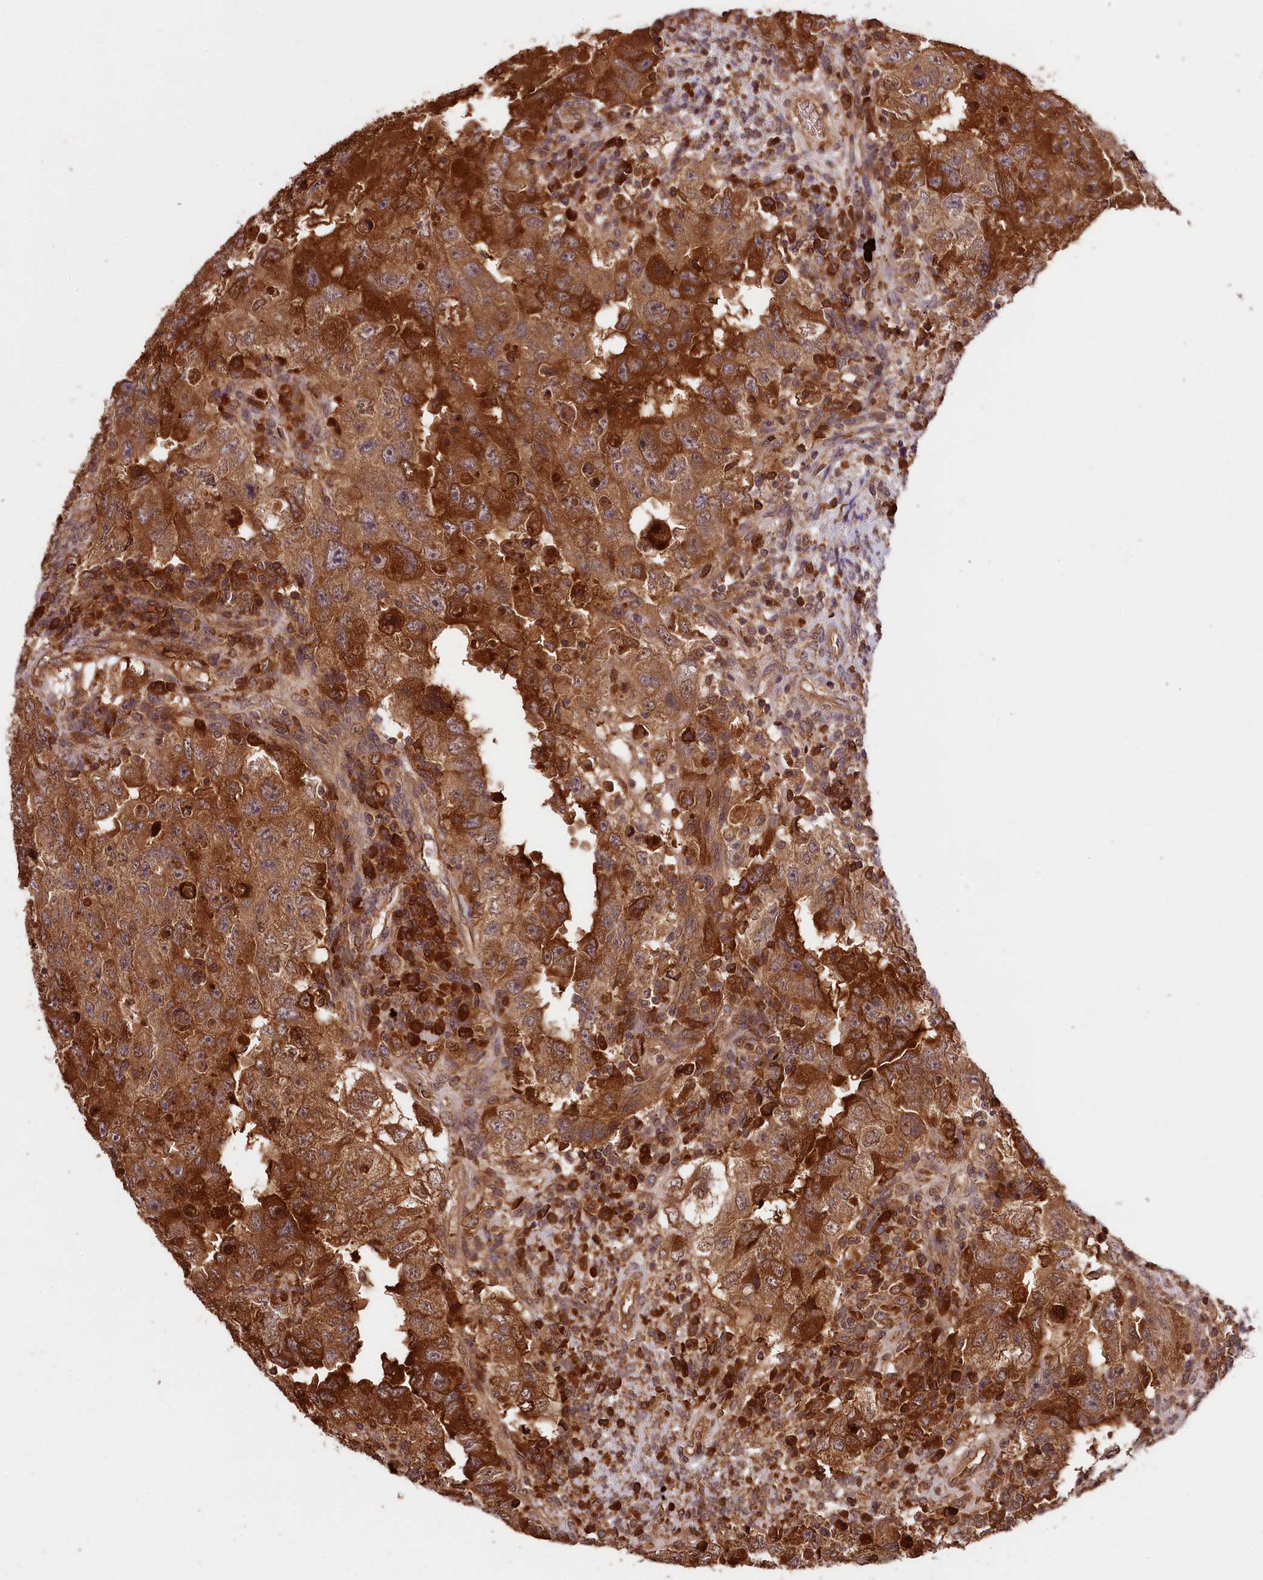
{"staining": {"intensity": "strong", "quantity": ">75%", "location": "cytoplasmic/membranous"}, "tissue": "testis cancer", "cell_type": "Tumor cells", "image_type": "cancer", "snomed": [{"axis": "morphology", "description": "Carcinoma, Embryonal, NOS"}, {"axis": "topography", "description": "Testis"}], "caption": "This image displays IHC staining of testis embryonal carcinoma, with high strong cytoplasmic/membranous positivity in approximately >75% of tumor cells.", "gene": "MCF2L2", "patient": {"sex": "male", "age": 26}}